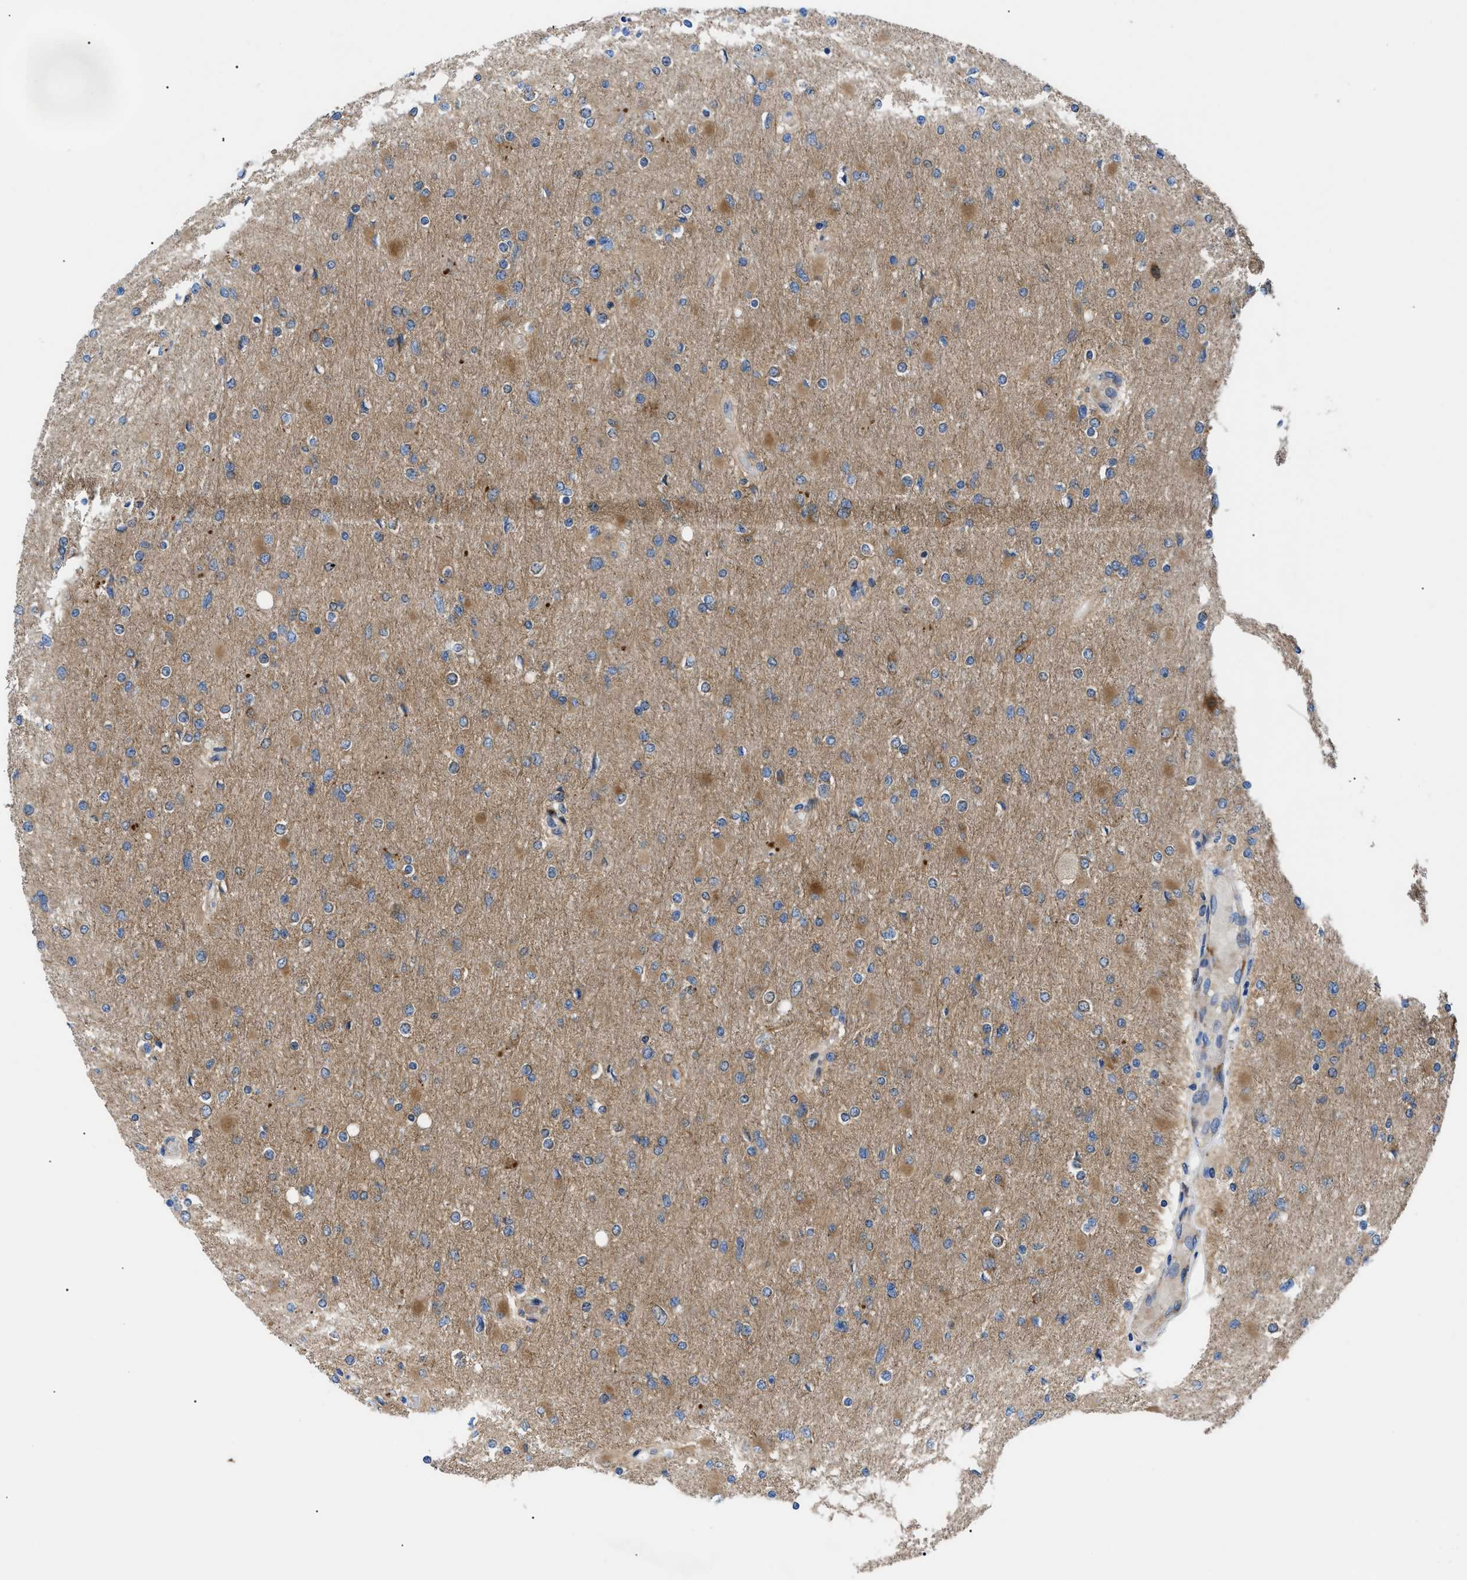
{"staining": {"intensity": "moderate", "quantity": "25%-75%", "location": "cytoplasmic/membranous"}, "tissue": "glioma", "cell_type": "Tumor cells", "image_type": "cancer", "snomed": [{"axis": "morphology", "description": "Glioma, malignant, High grade"}, {"axis": "topography", "description": "Cerebral cortex"}], "caption": "Immunohistochemistry photomicrograph of human glioma stained for a protein (brown), which exhibits medium levels of moderate cytoplasmic/membranous positivity in about 25%-75% of tumor cells.", "gene": "HSPB8", "patient": {"sex": "female", "age": 36}}